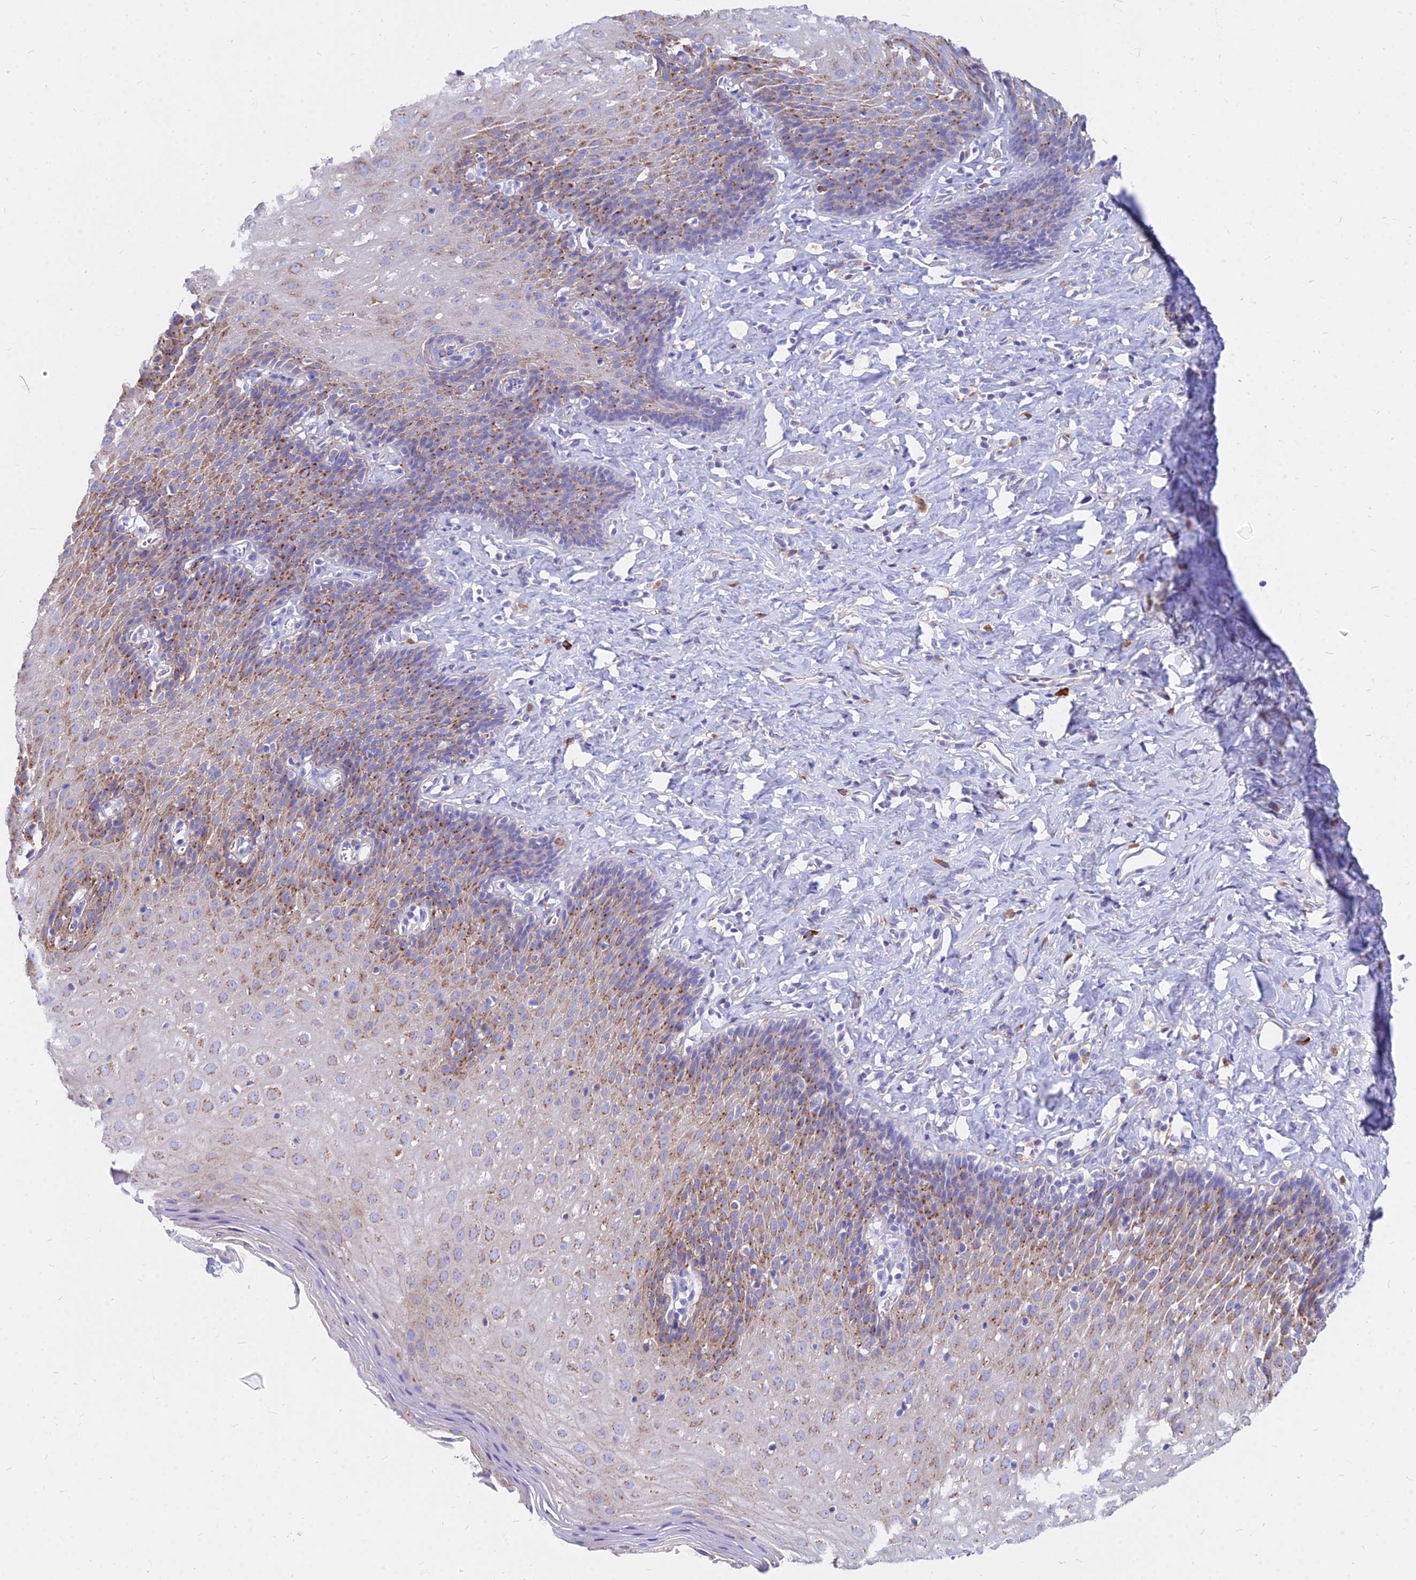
{"staining": {"intensity": "moderate", "quantity": "25%-75%", "location": "cytoplasmic/membranous"}, "tissue": "esophagus", "cell_type": "Squamous epithelial cells", "image_type": "normal", "snomed": [{"axis": "morphology", "description": "Normal tissue, NOS"}, {"axis": "topography", "description": "Esophagus"}], "caption": "Immunohistochemistry (IHC) (DAB) staining of benign human esophagus displays moderate cytoplasmic/membranous protein staining in approximately 25%-75% of squamous epithelial cells. (IHC, brightfield microscopy, high magnification).", "gene": "AGTRAP", "patient": {"sex": "female", "age": 61}}